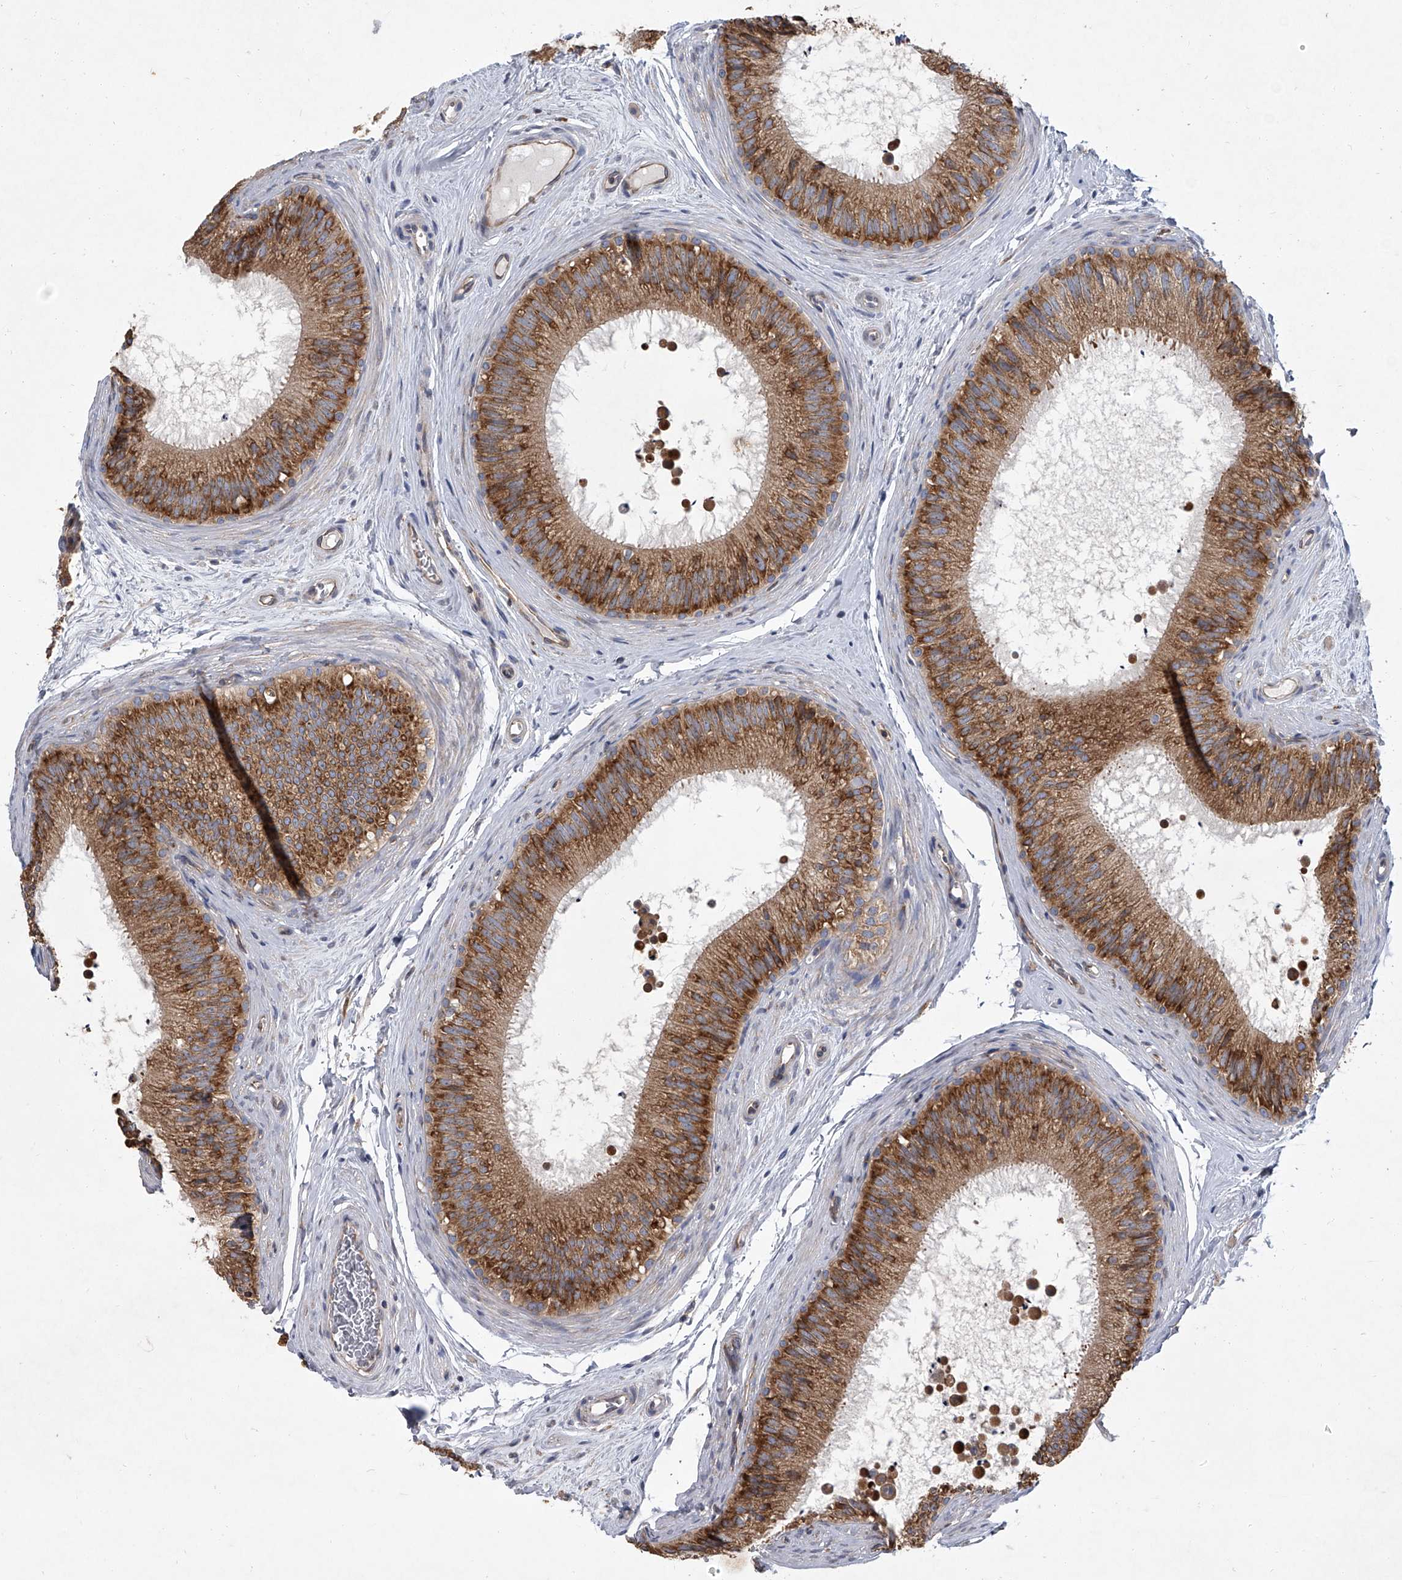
{"staining": {"intensity": "moderate", "quantity": ">75%", "location": "cytoplasmic/membranous"}, "tissue": "epididymis", "cell_type": "Glandular cells", "image_type": "normal", "snomed": [{"axis": "morphology", "description": "Normal tissue, NOS"}, {"axis": "topography", "description": "Epididymis"}], "caption": "Immunohistochemistry (DAB) staining of normal human epididymis demonstrates moderate cytoplasmic/membranous protein positivity in approximately >75% of glandular cells.", "gene": "EIF2S2", "patient": {"sex": "male", "age": 29}}